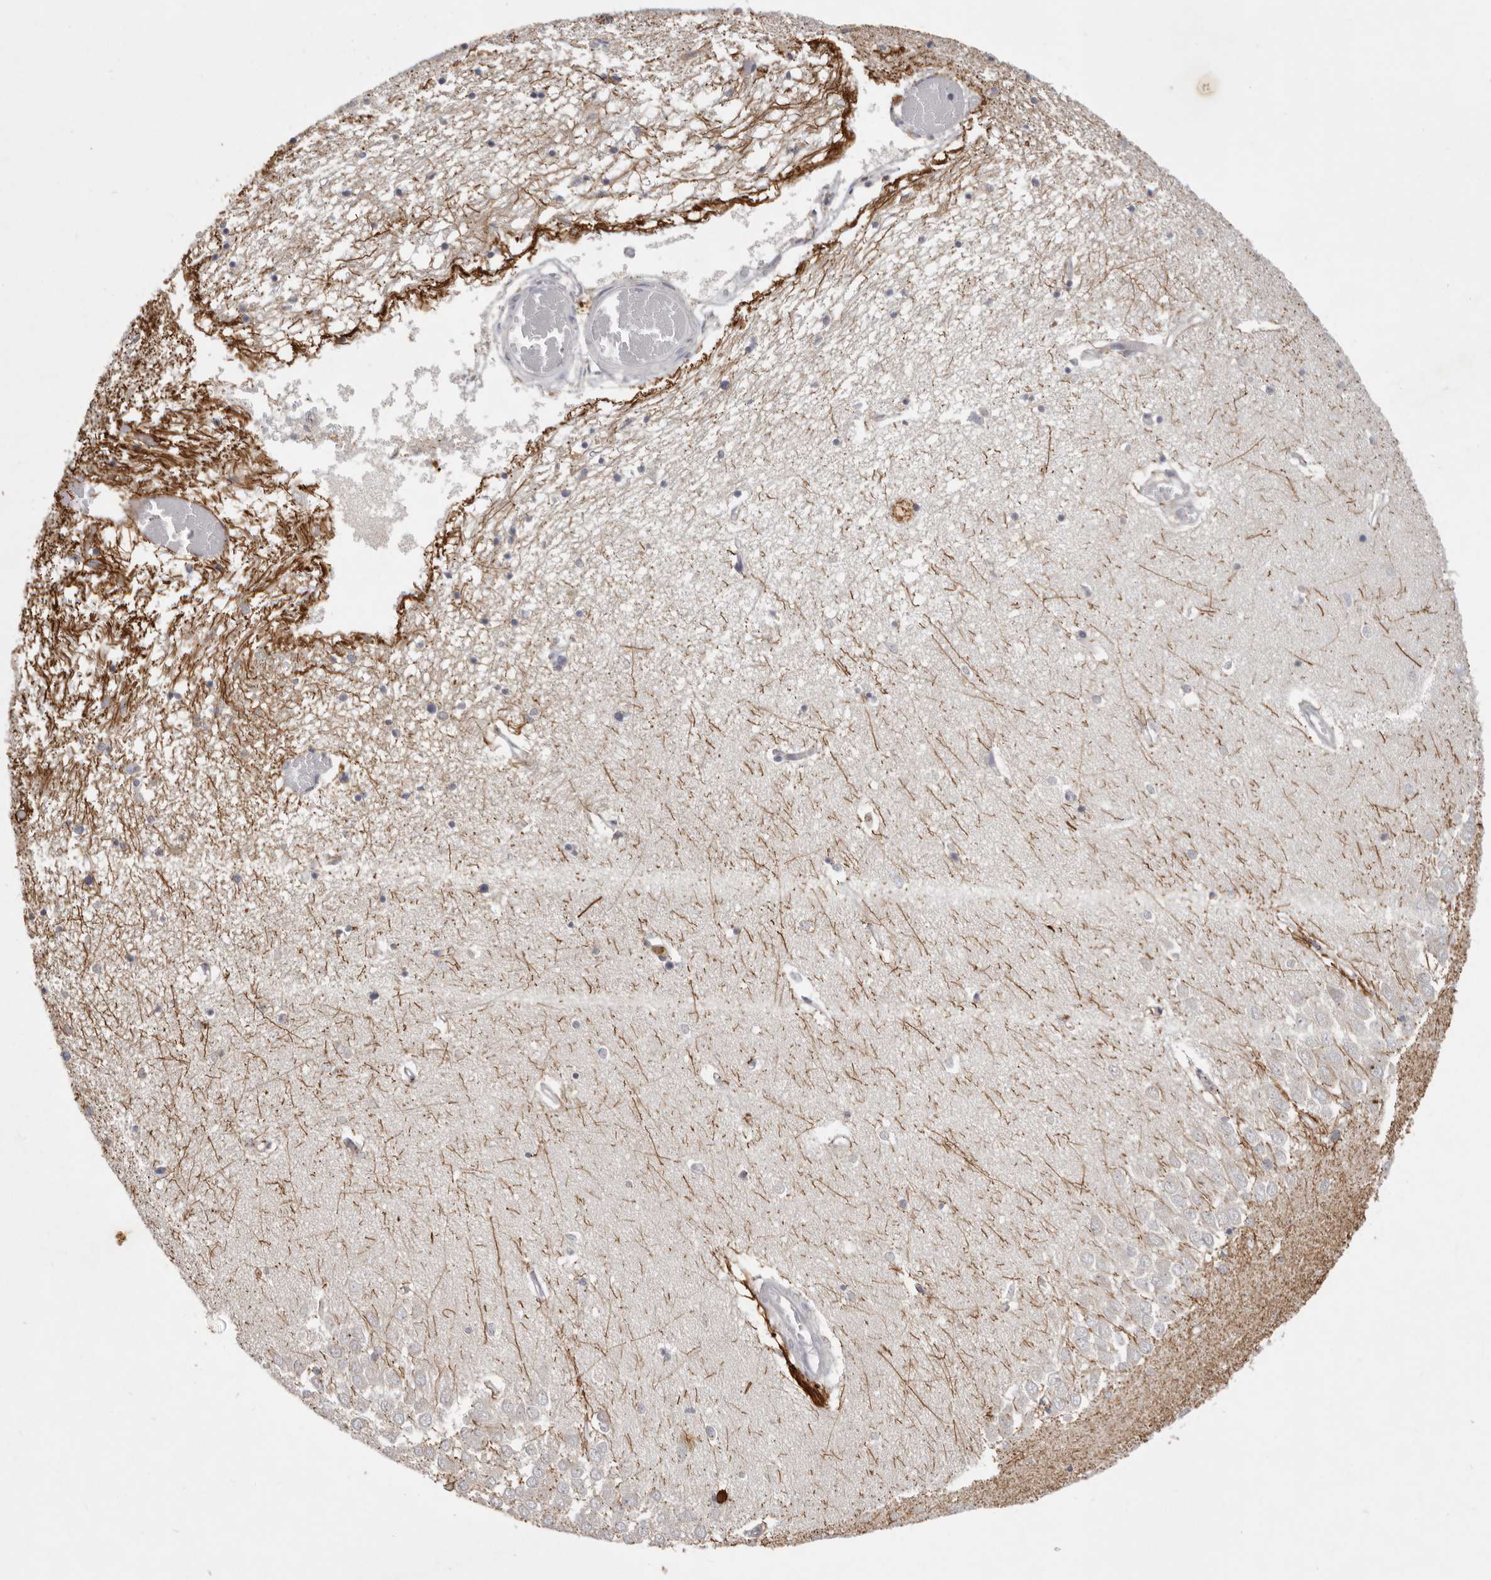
{"staining": {"intensity": "moderate", "quantity": "<25%", "location": "cytoplasmic/membranous"}, "tissue": "hippocampus", "cell_type": "Glial cells", "image_type": "normal", "snomed": [{"axis": "morphology", "description": "Normal tissue, NOS"}, {"axis": "topography", "description": "Hippocampus"}], "caption": "A brown stain shows moderate cytoplasmic/membranous expression of a protein in glial cells of benign hippocampus. The protein of interest is shown in brown color, while the nuclei are stained blue.", "gene": "GPR84", "patient": {"sex": "male", "age": 70}}